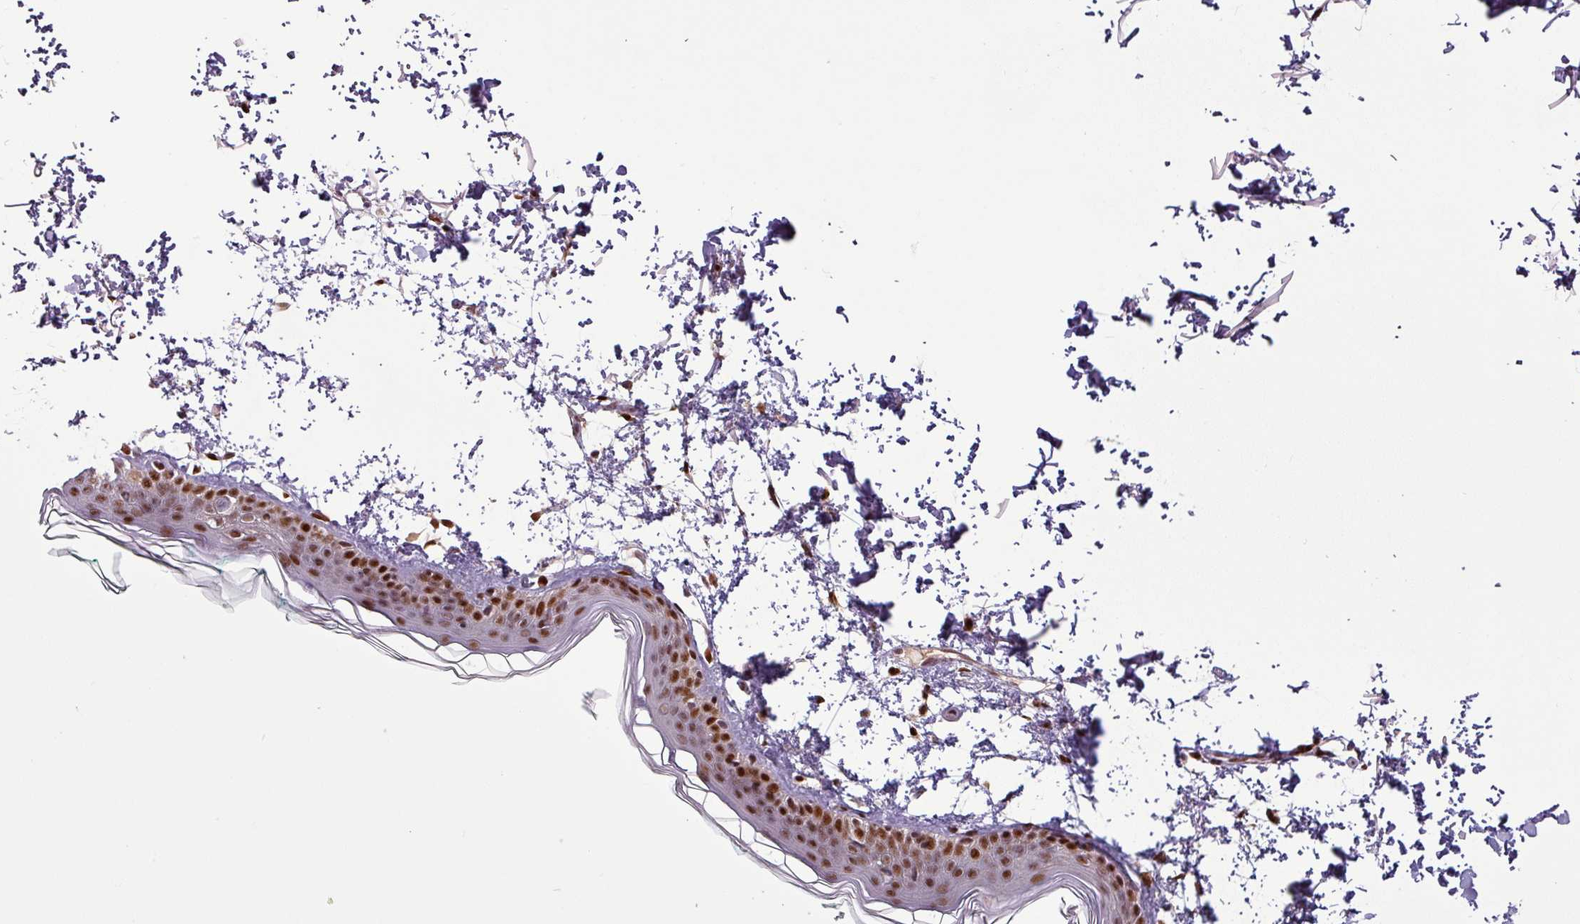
{"staining": {"intensity": "strong", "quantity": ">75%", "location": "nuclear"}, "tissue": "skin", "cell_type": "Fibroblasts", "image_type": "normal", "snomed": [{"axis": "morphology", "description": "Normal tissue, NOS"}, {"axis": "topography", "description": "Skin"}], "caption": "This micrograph exhibits unremarkable skin stained with IHC to label a protein in brown. The nuclear of fibroblasts show strong positivity for the protein. Nuclei are counter-stained blue.", "gene": "IRF2BPL", "patient": {"sex": "male", "age": 66}}